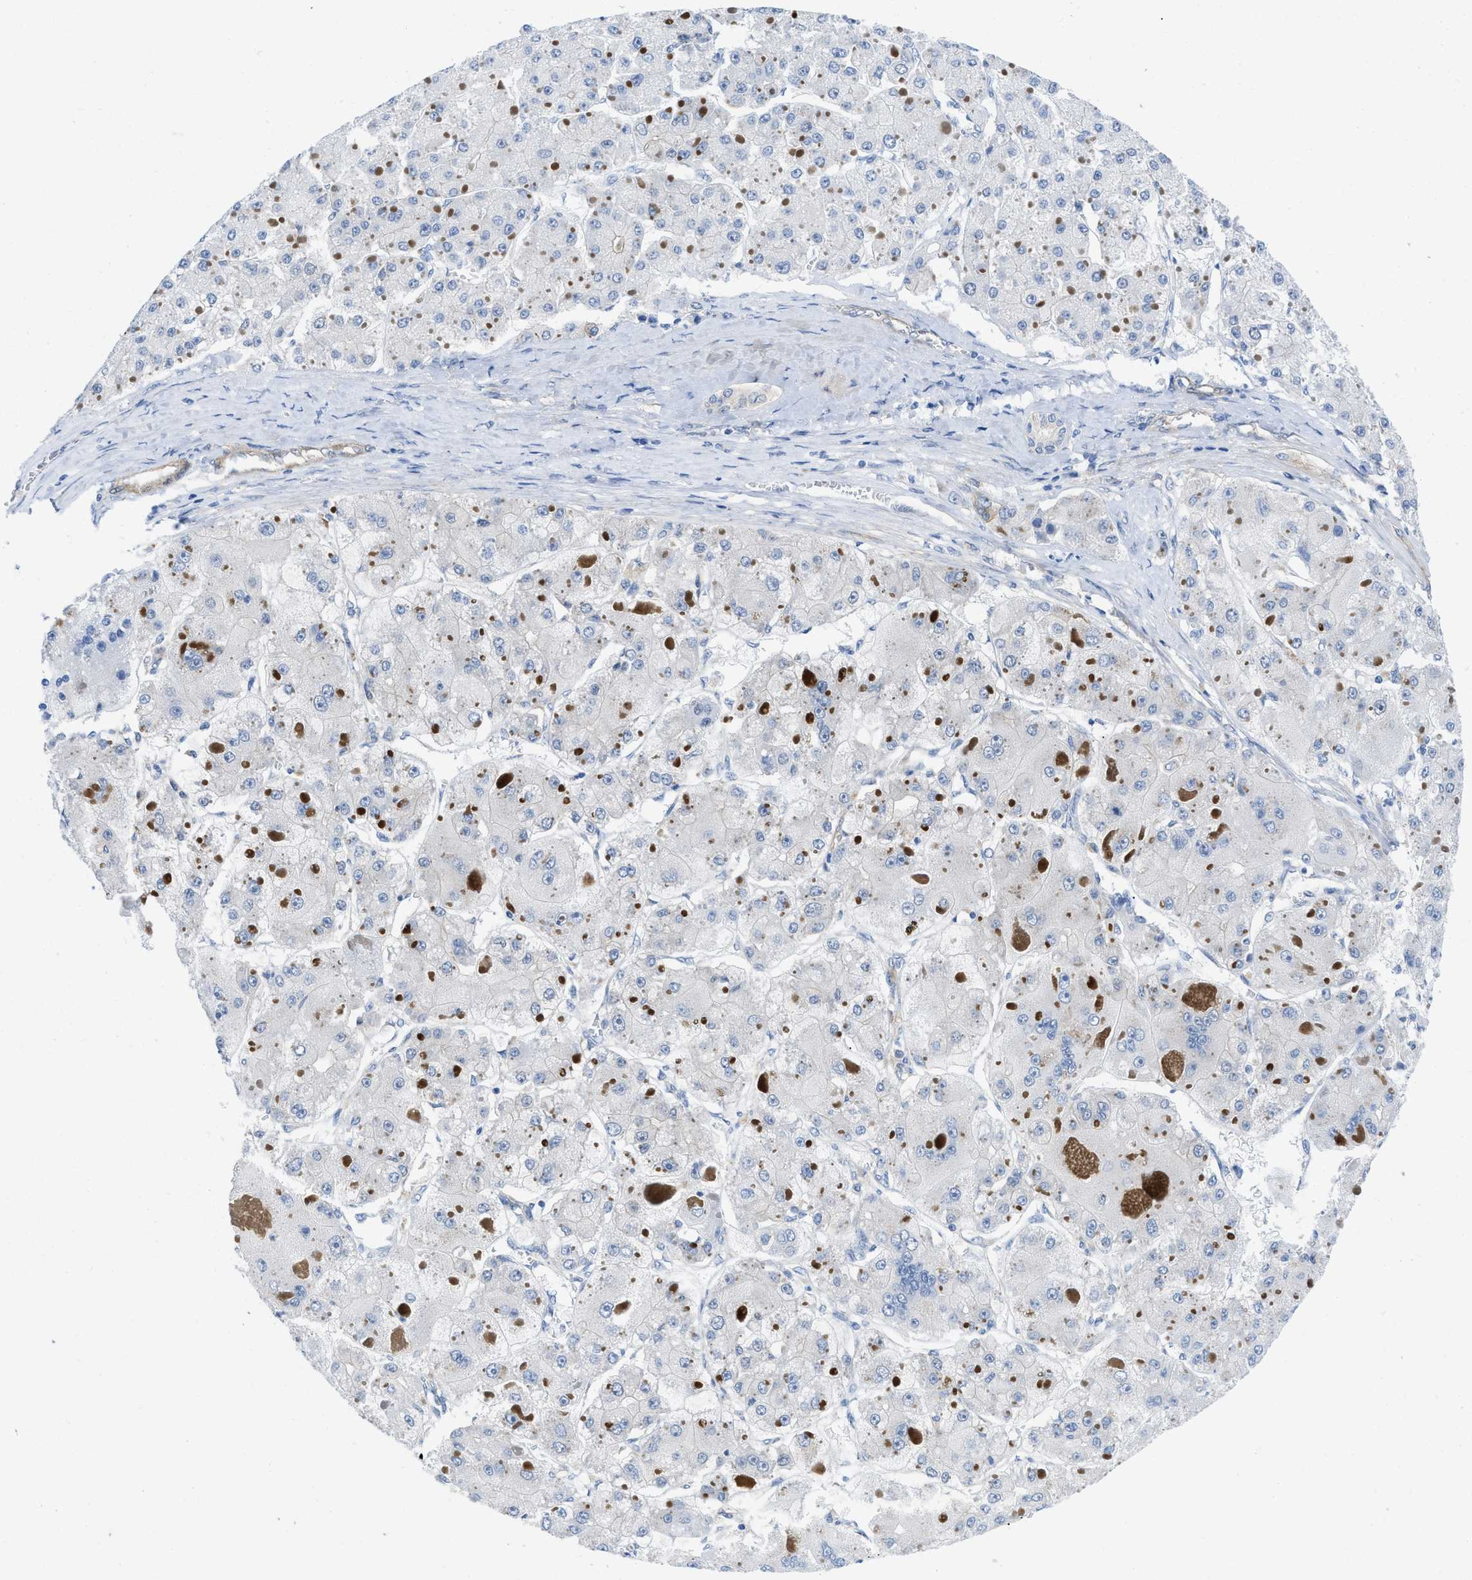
{"staining": {"intensity": "negative", "quantity": "none", "location": "none"}, "tissue": "liver cancer", "cell_type": "Tumor cells", "image_type": "cancer", "snomed": [{"axis": "morphology", "description": "Carcinoma, Hepatocellular, NOS"}, {"axis": "topography", "description": "Liver"}], "caption": "There is no significant positivity in tumor cells of liver hepatocellular carcinoma. Nuclei are stained in blue.", "gene": "PDLIM5", "patient": {"sex": "female", "age": 73}}